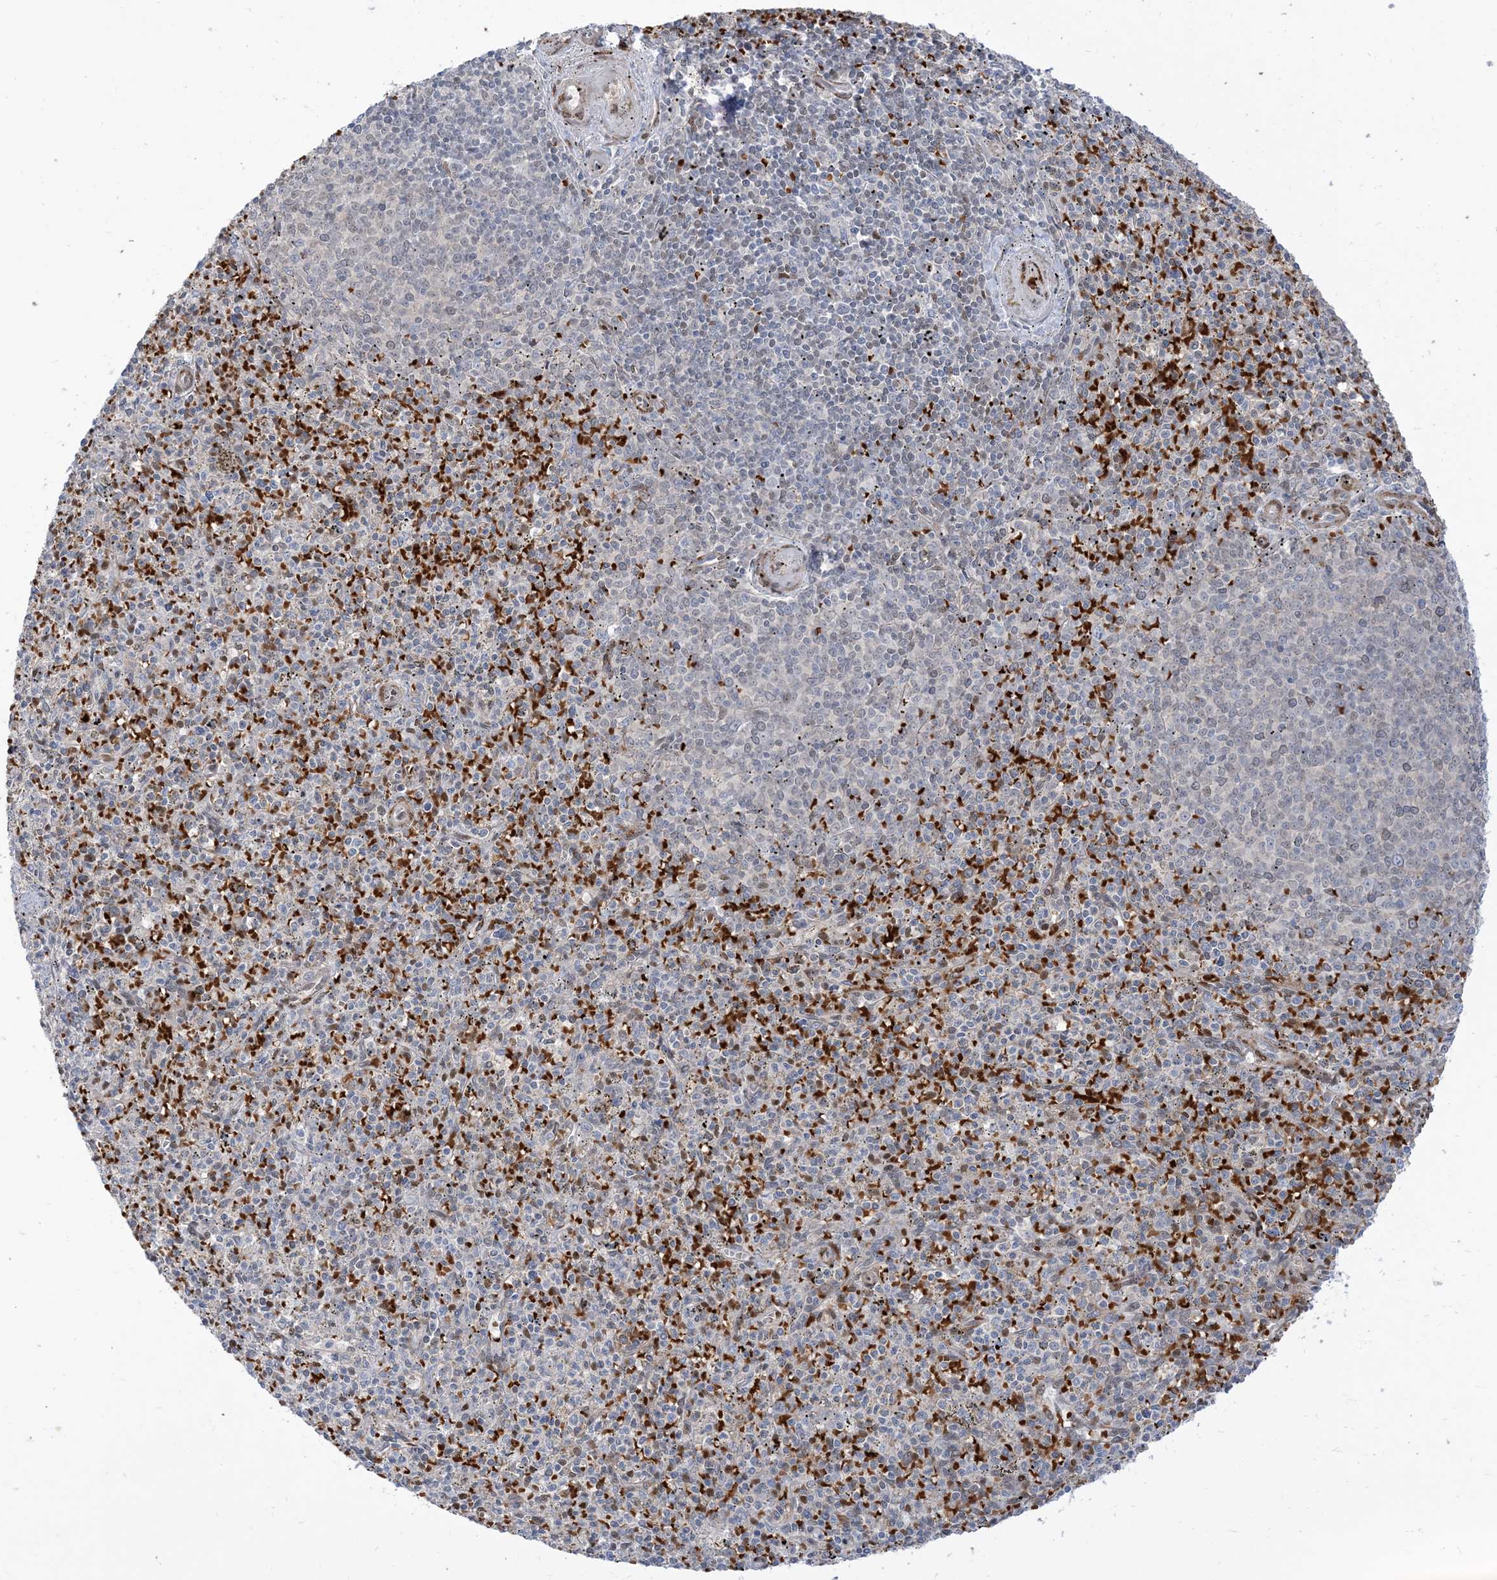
{"staining": {"intensity": "negative", "quantity": "none", "location": "none"}, "tissue": "spleen", "cell_type": "Cells in red pulp", "image_type": "normal", "snomed": [{"axis": "morphology", "description": "Normal tissue, NOS"}, {"axis": "topography", "description": "Spleen"}], "caption": "IHC photomicrograph of normal spleen: spleen stained with DAB reveals no significant protein expression in cells in red pulp.", "gene": "RIN1", "patient": {"sex": "male", "age": 72}}